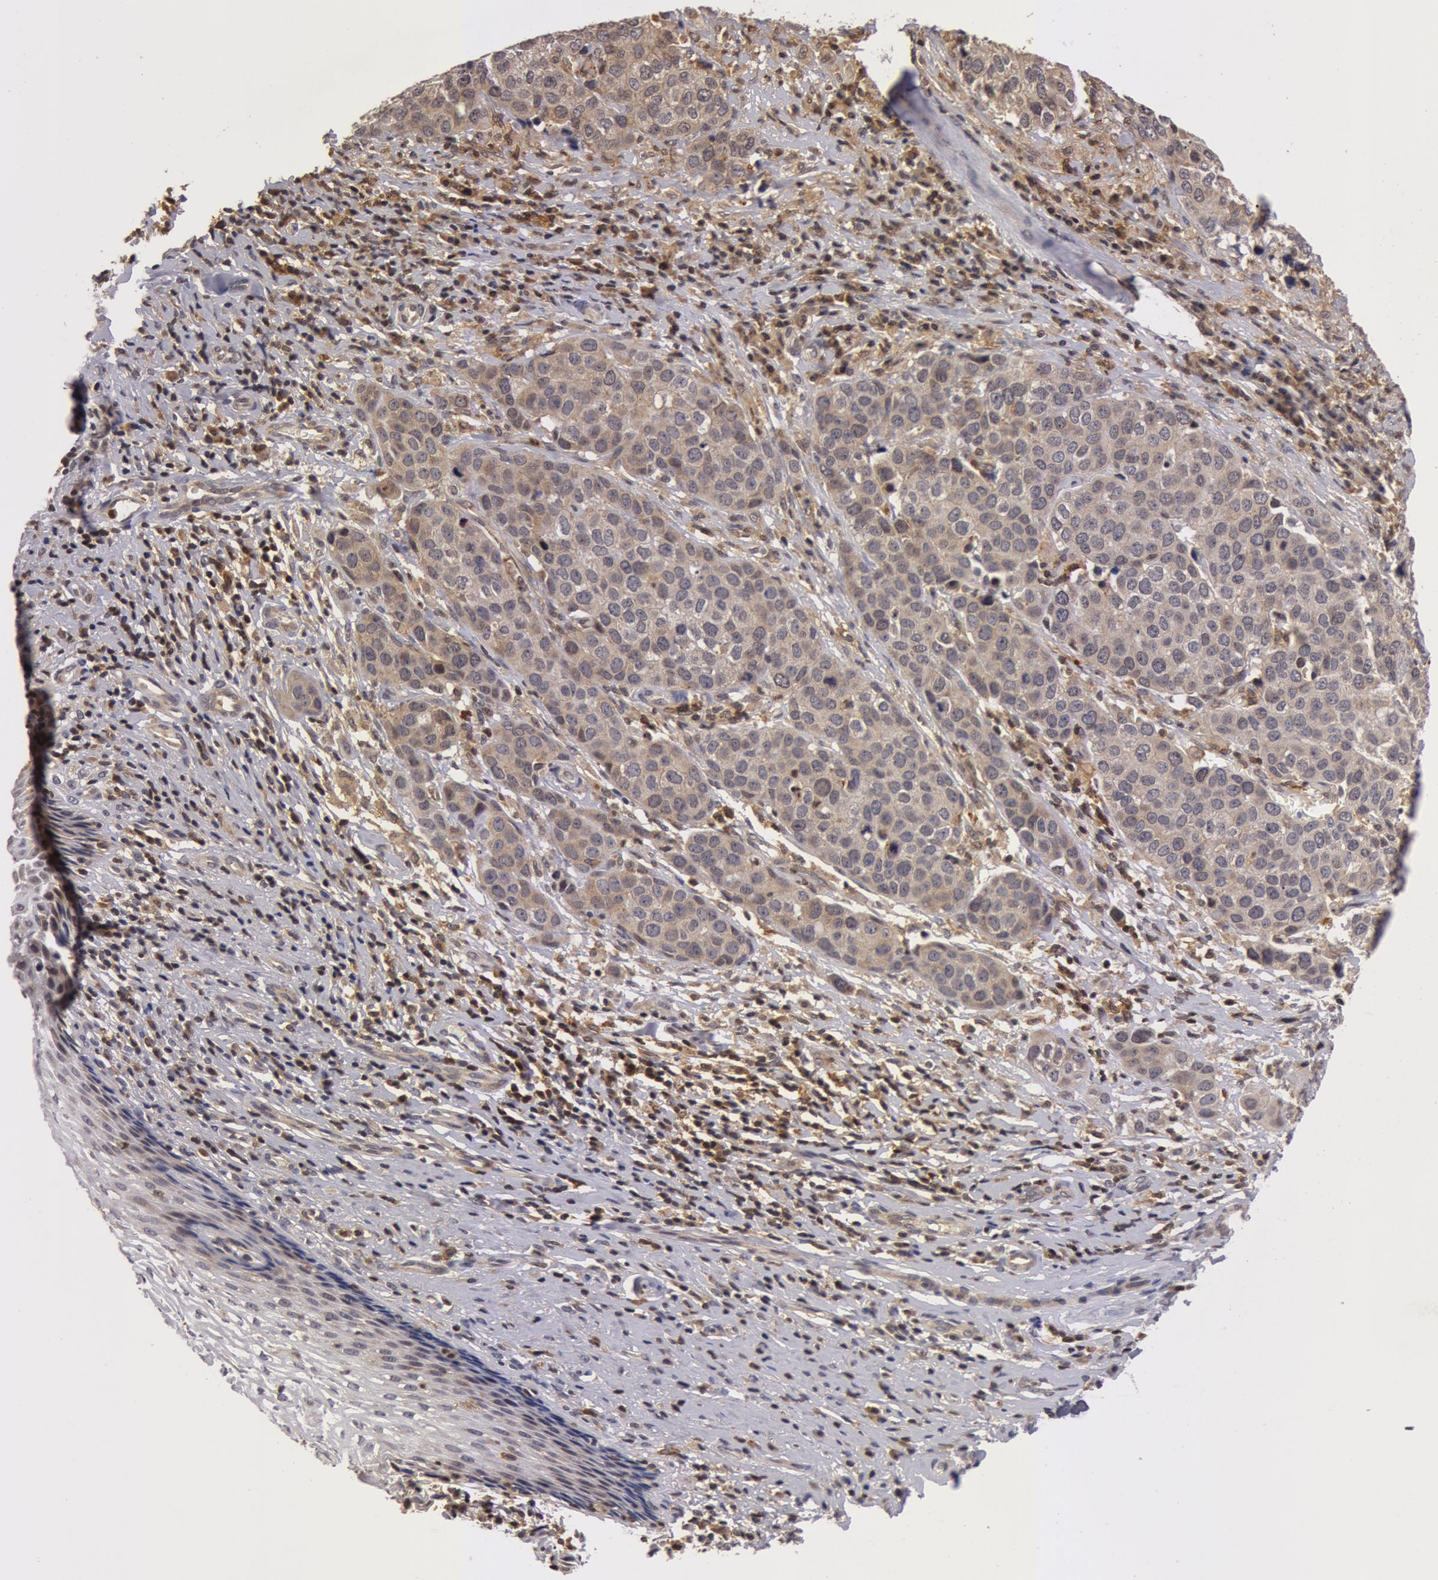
{"staining": {"intensity": "negative", "quantity": "none", "location": "none"}, "tissue": "cervical cancer", "cell_type": "Tumor cells", "image_type": "cancer", "snomed": [{"axis": "morphology", "description": "Squamous cell carcinoma, NOS"}, {"axis": "topography", "description": "Cervix"}], "caption": "DAB immunohistochemical staining of cervical cancer (squamous cell carcinoma) shows no significant staining in tumor cells. Nuclei are stained in blue.", "gene": "ZNF350", "patient": {"sex": "female", "age": 54}}